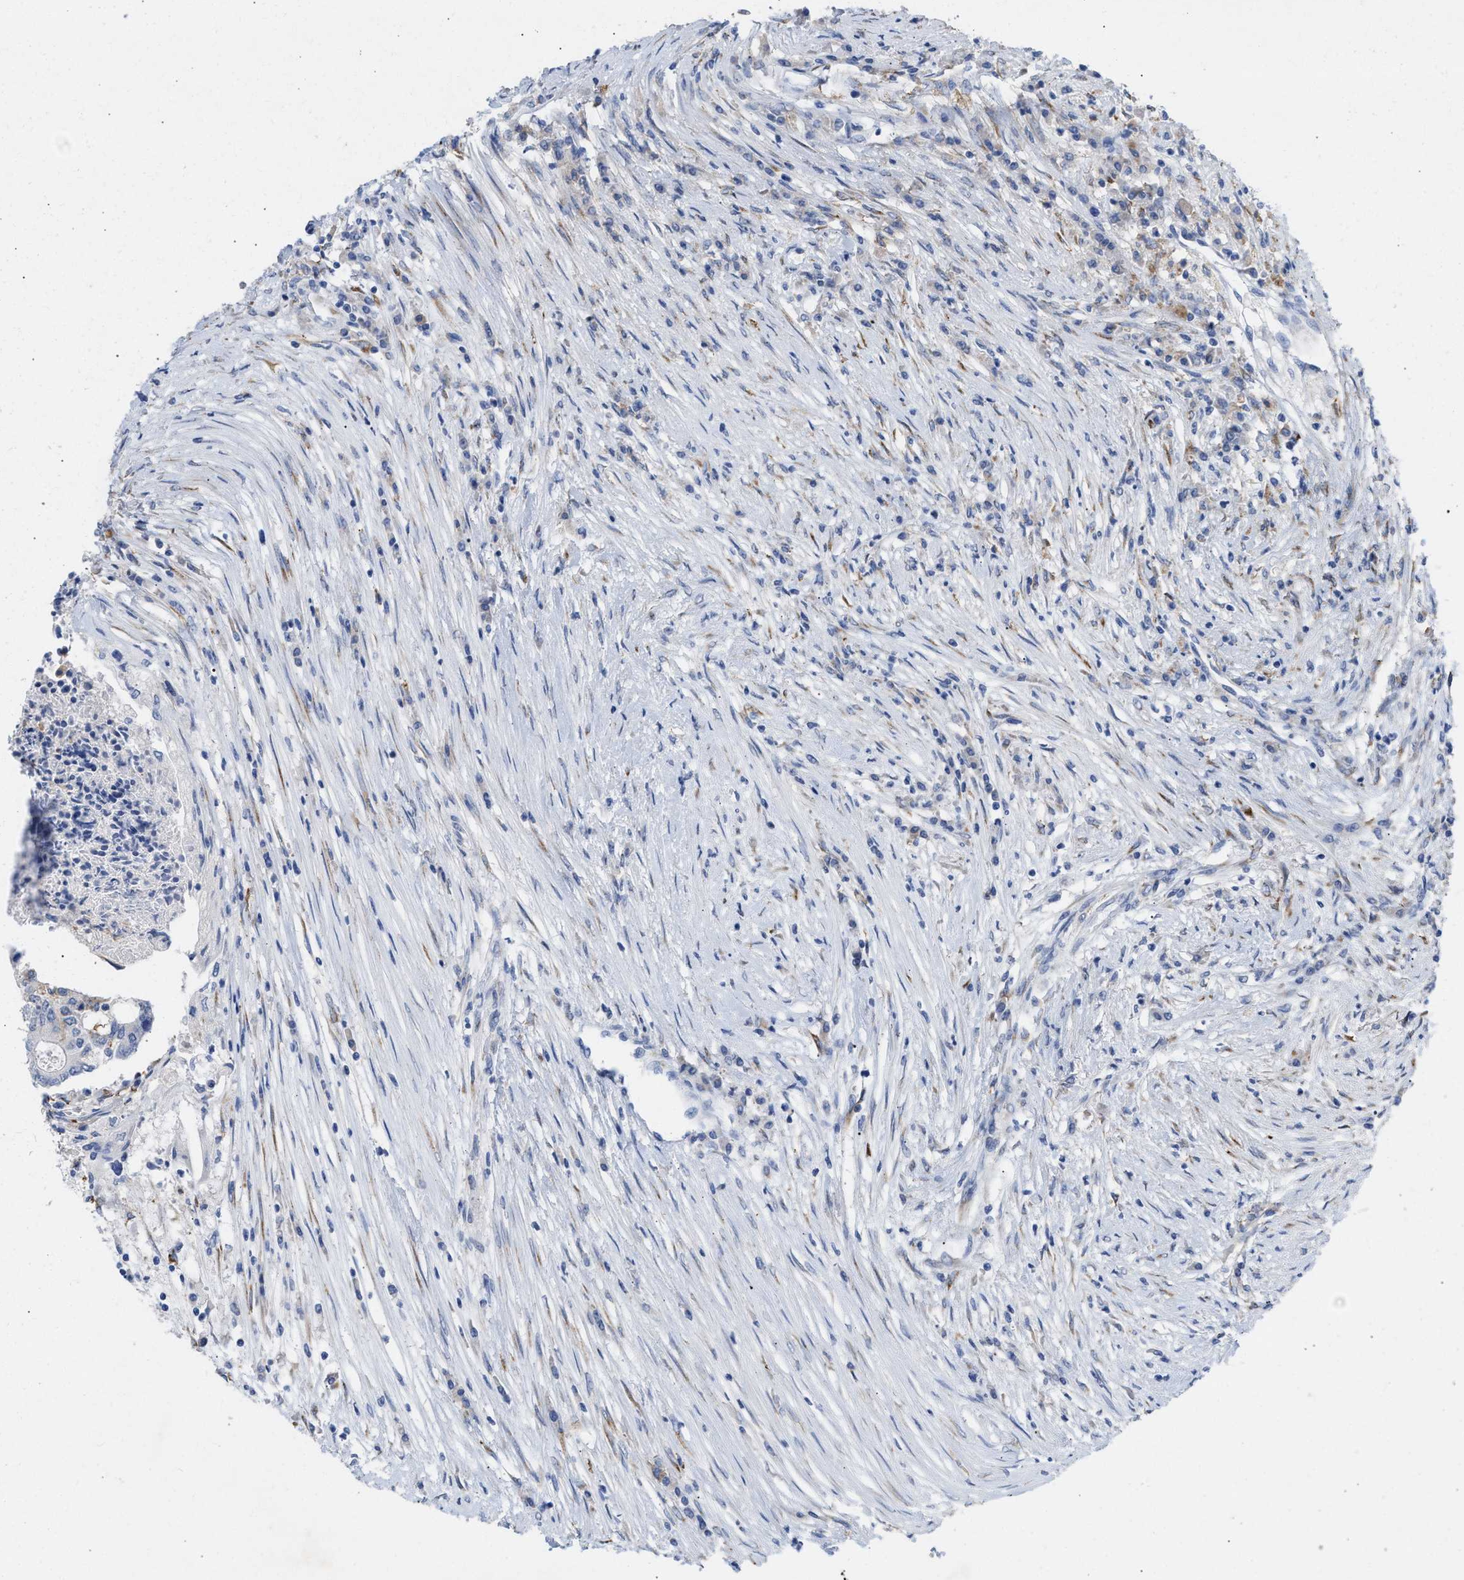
{"staining": {"intensity": "negative", "quantity": "none", "location": "none"}, "tissue": "colorectal cancer", "cell_type": "Tumor cells", "image_type": "cancer", "snomed": [{"axis": "morphology", "description": "Adenocarcinoma, NOS"}, {"axis": "topography", "description": "Rectum"}], "caption": "Immunohistochemical staining of human colorectal cancer (adenocarcinoma) displays no significant staining in tumor cells.", "gene": "SELENOM", "patient": {"sex": "male", "age": 63}}